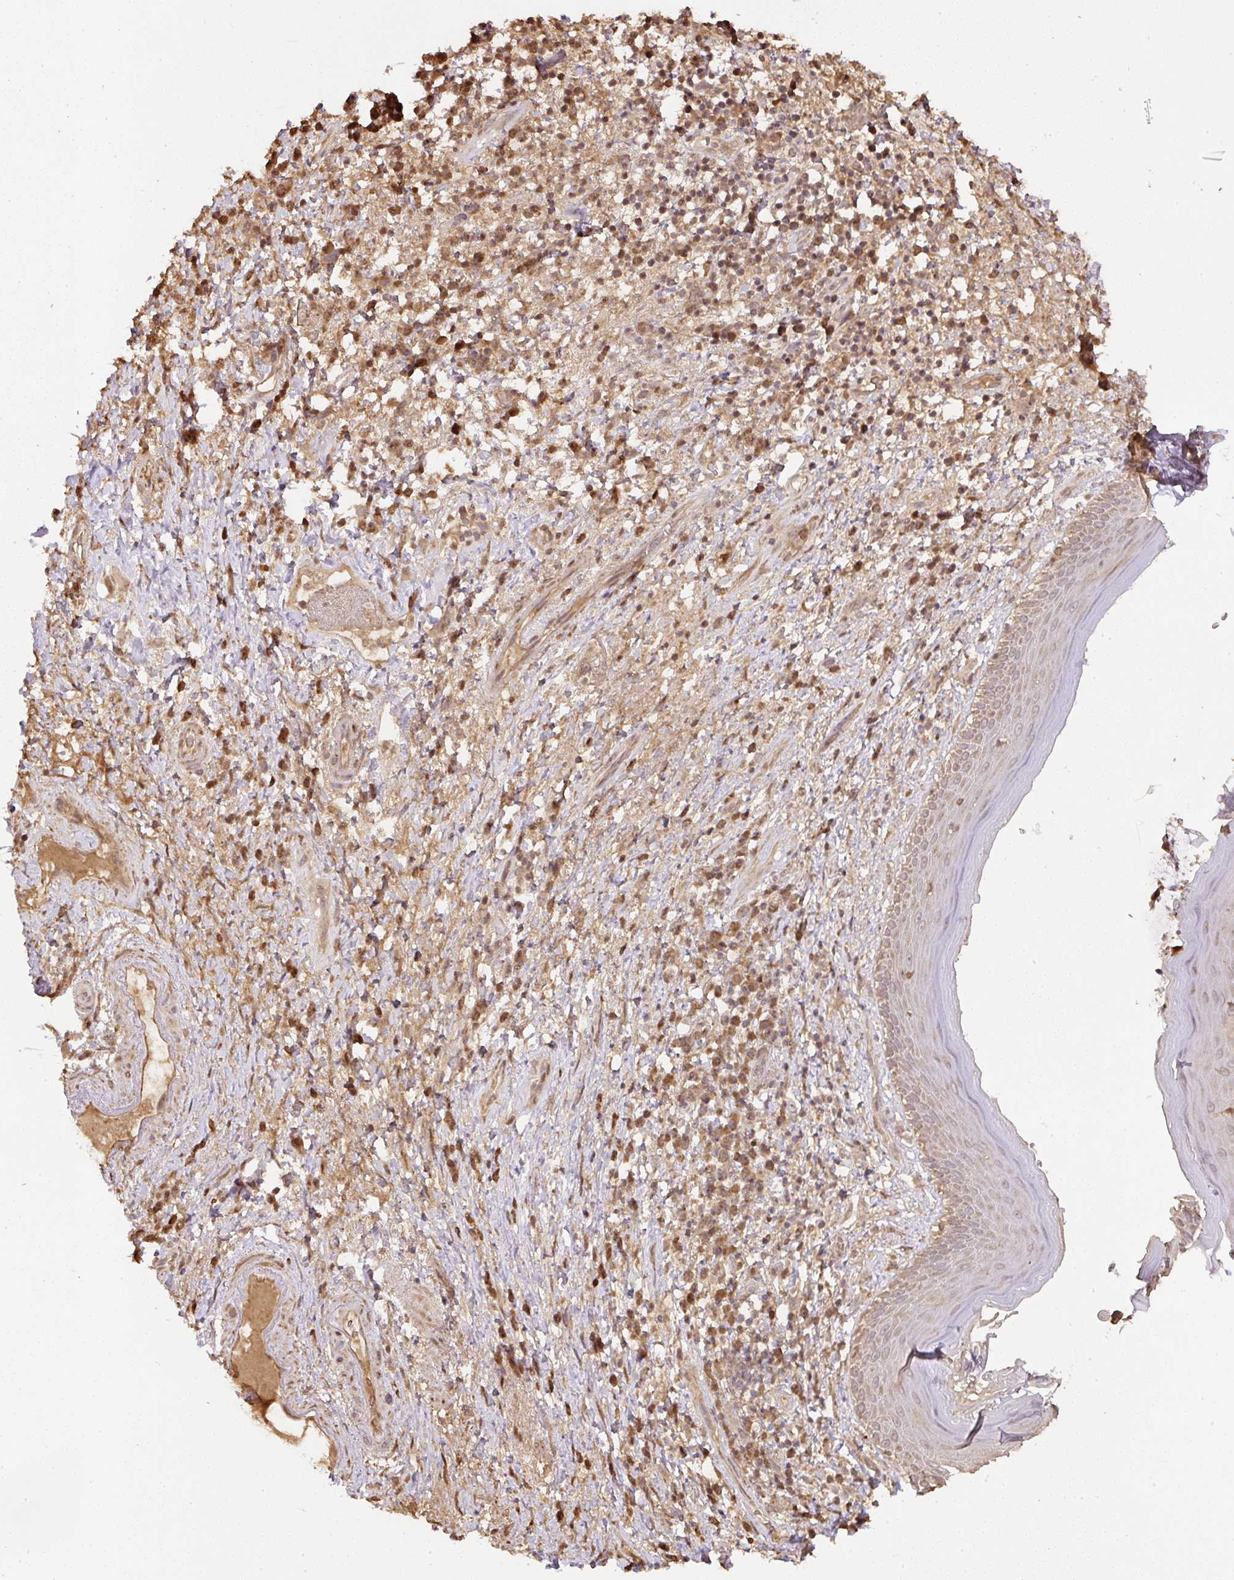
{"staining": {"intensity": "weak", "quantity": "25%-75%", "location": "cytoplasmic/membranous,nuclear"}, "tissue": "skin", "cell_type": "Epidermal cells", "image_type": "normal", "snomed": [{"axis": "morphology", "description": "Normal tissue, NOS"}, {"axis": "topography", "description": "Anal"}], "caption": "Protein expression analysis of benign skin exhibits weak cytoplasmic/membranous,nuclear staining in about 25%-75% of epidermal cells. Using DAB (brown) and hematoxylin (blue) stains, captured at high magnification using brightfield microscopy.", "gene": "TMEM170B", "patient": {"sex": "male", "age": 78}}